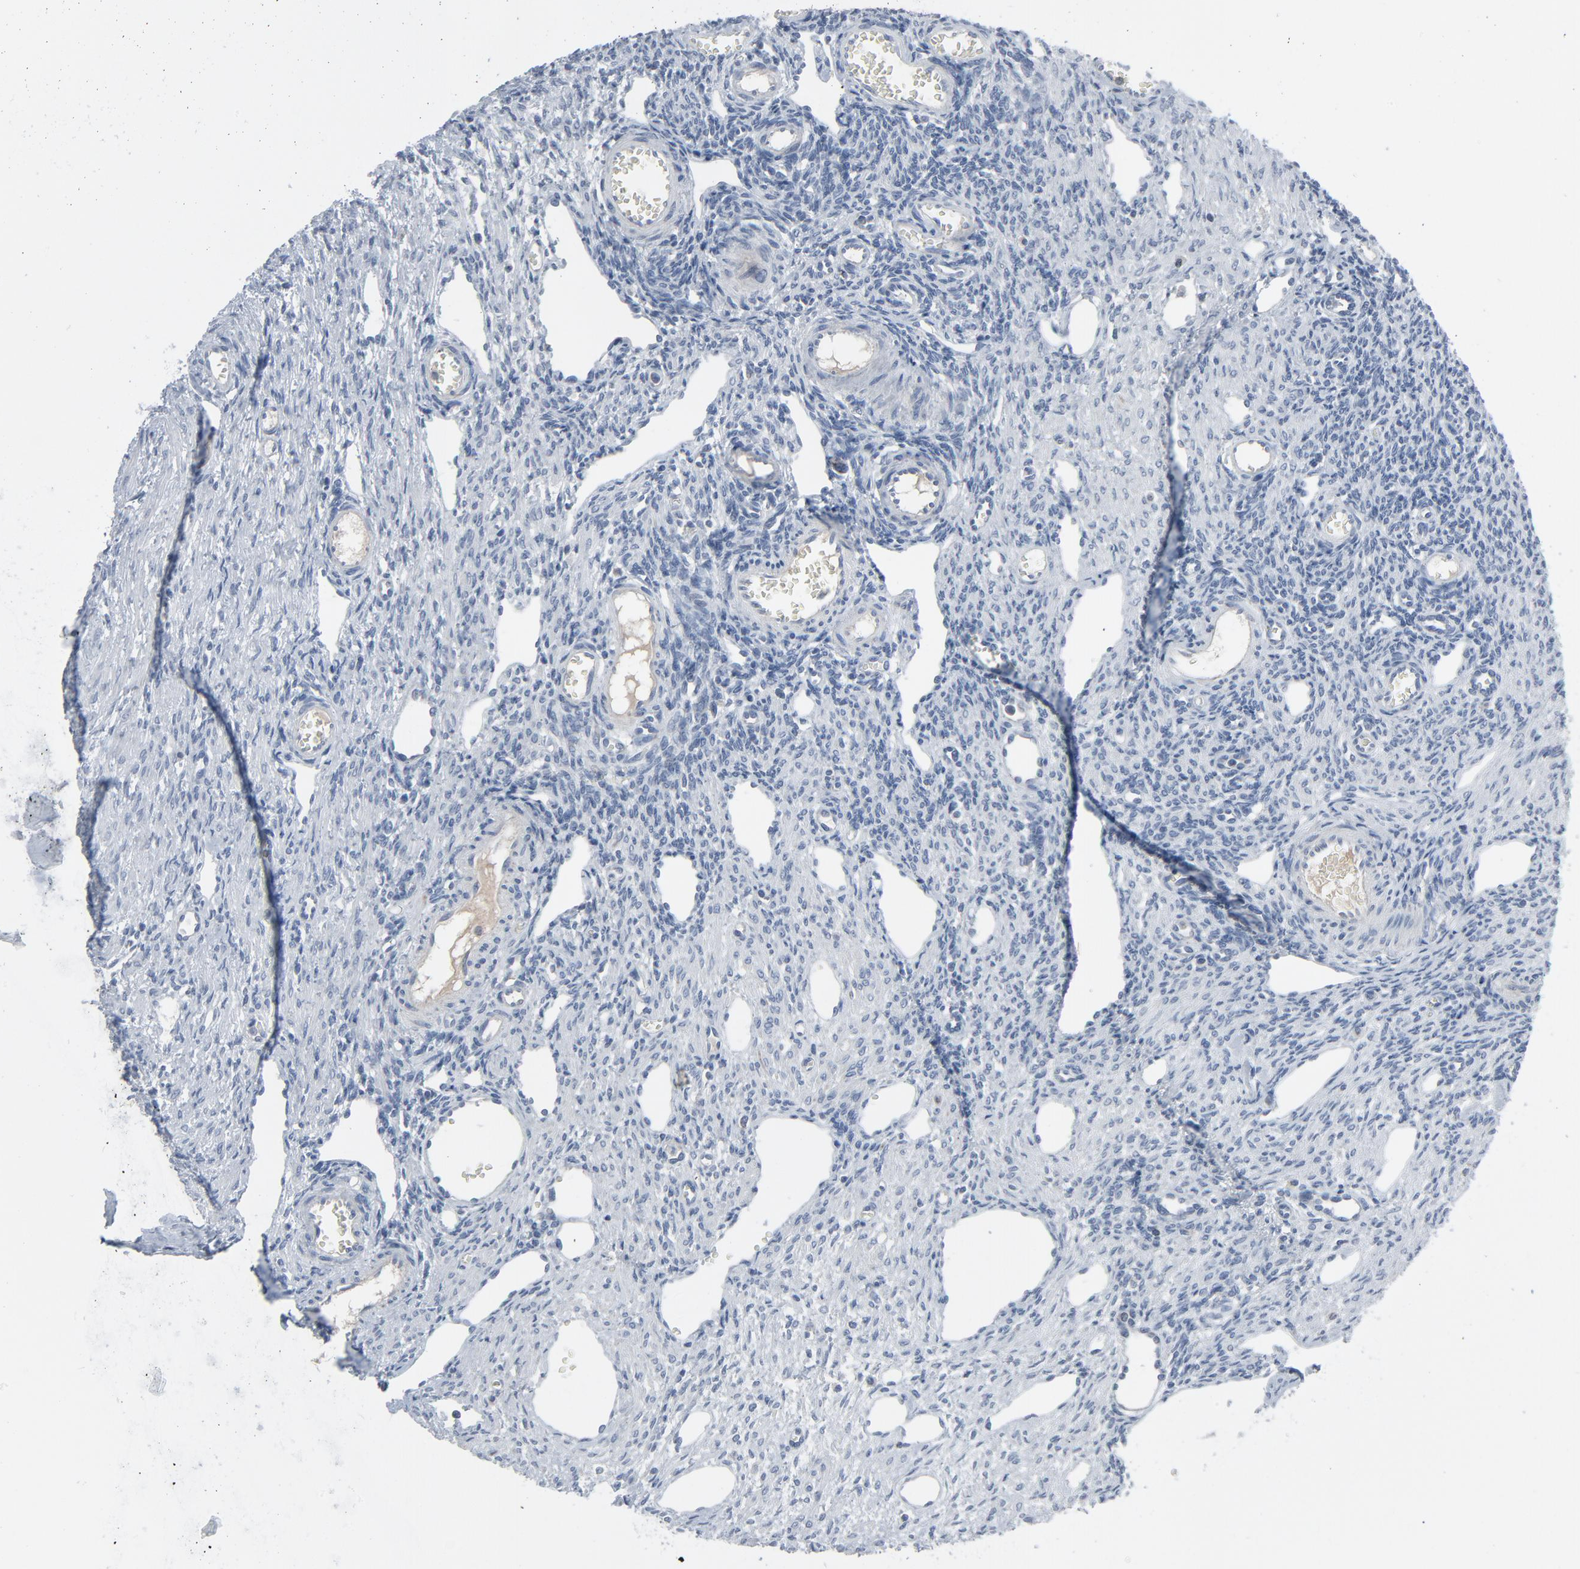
{"staining": {"intensity": "negative", "quantity": "none", "location": "none"}, "tissue": "ovary", "cell_type": "Follicle cells", "image_type": "normal", "snomed": [{"axis": "morphology", "description": "Normal tissue, NOS"}, {"axis": "topography", "description": "Ovary"}], "caption": "Follicle cells are negative for protein expression in benign human ovary. (Stains: DAB (3,3'-diaminobenzidine) IHC with hematoxylin counter stain, Microscopy: brightfield microscopy at high magnification).", "gene": "GPX2", "patient": {"sex": "female", "age": 33}}